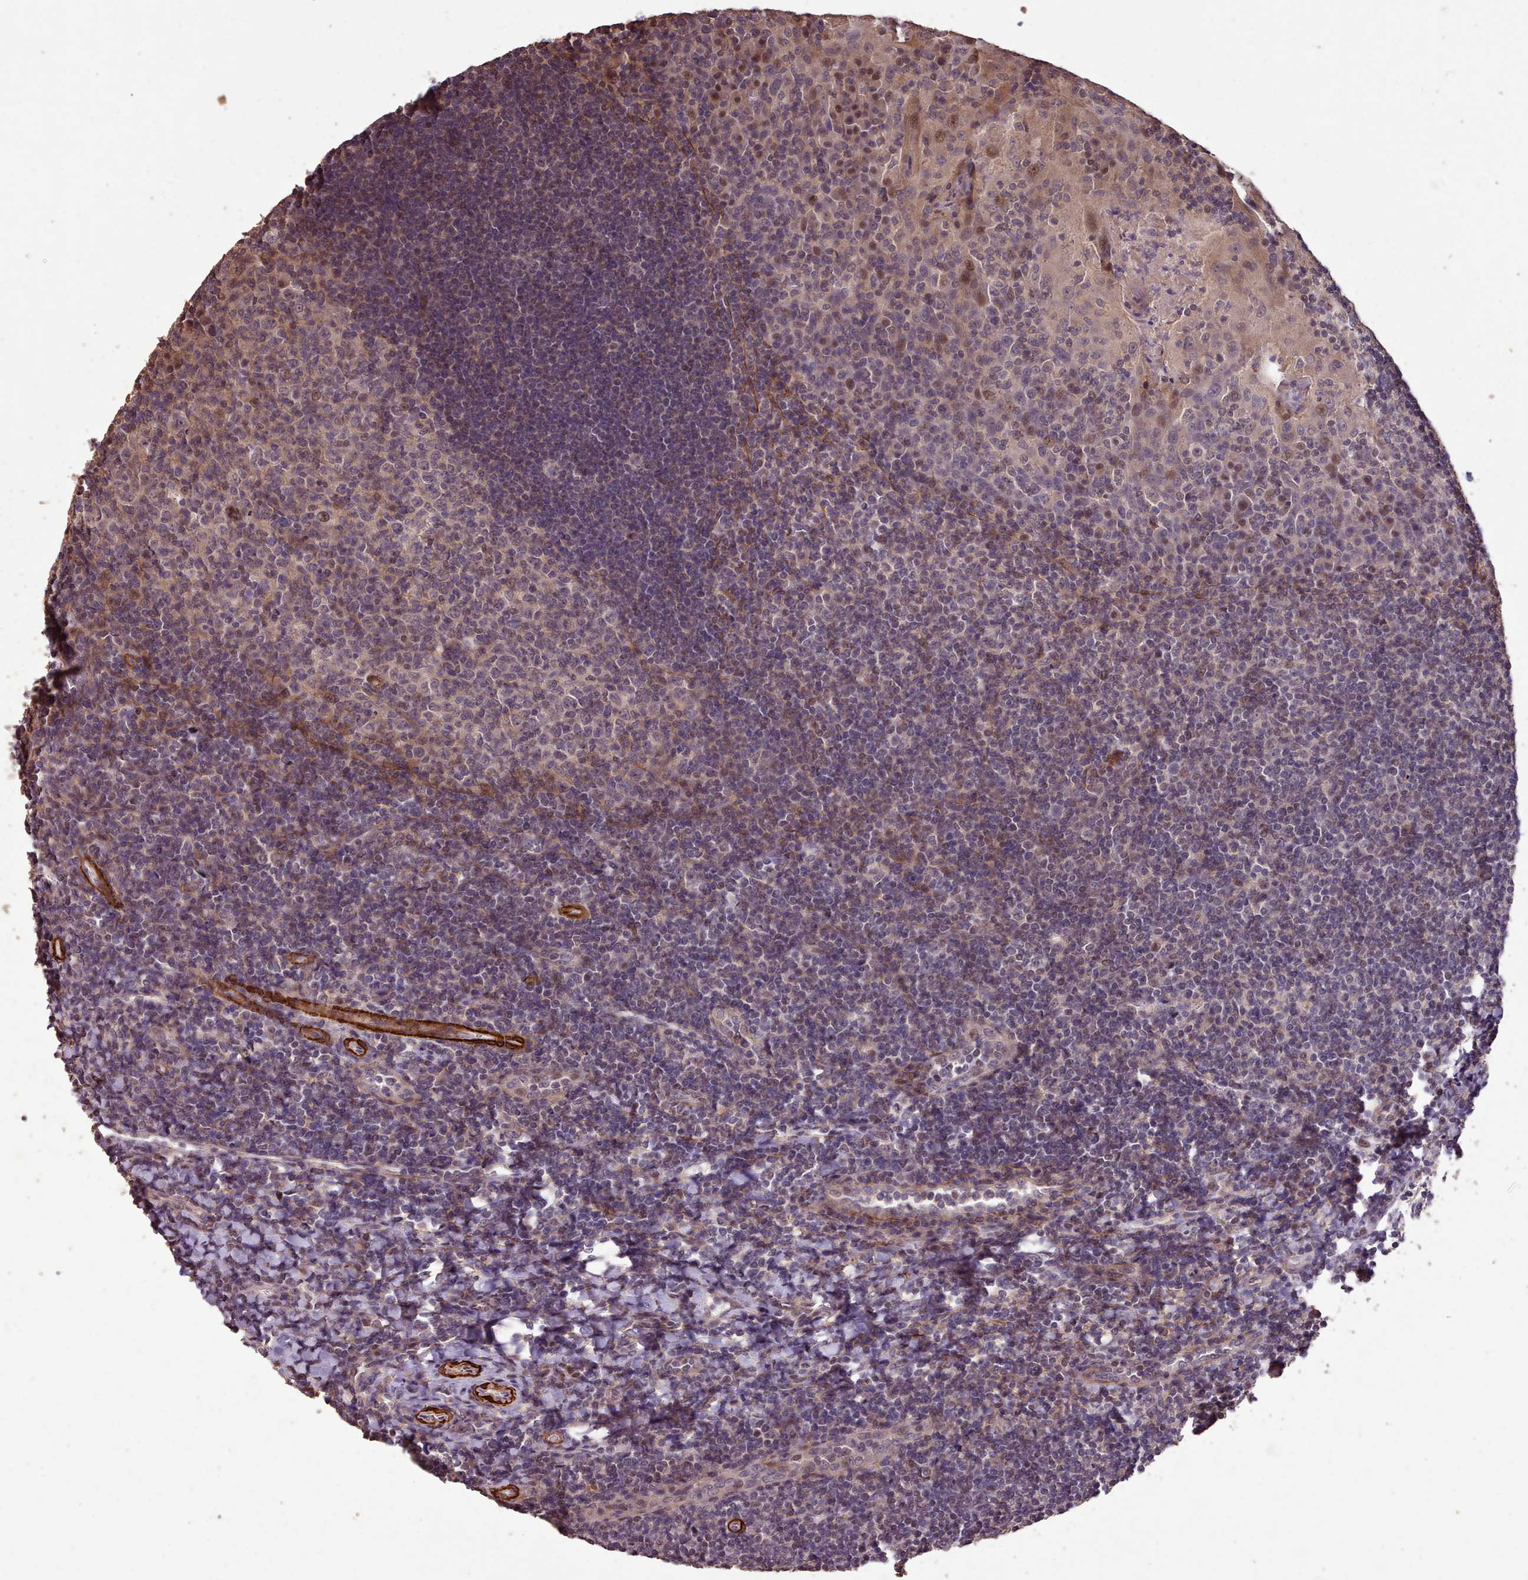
{"staining": {"intensity": "weak", "quantity": "<25%", "location": "cytoplasmic/membranous,nuclear"}, "tissue": "tonsil", "cell_type": "Germinal center cells", "image_type": "normal", "snomed": [{"axis": "morphology", "description": "Normal tissue, NOS"}, {"axis": "topography", "description": "Tonsil"}], "caption": "An immunohistochemistry (IHC) micrograph of normal tonsil is shown. There is no staining in germinal center cells of tonsil.", "gene": "NLRC4", "patient": {"sex": "male", "age": 17}}